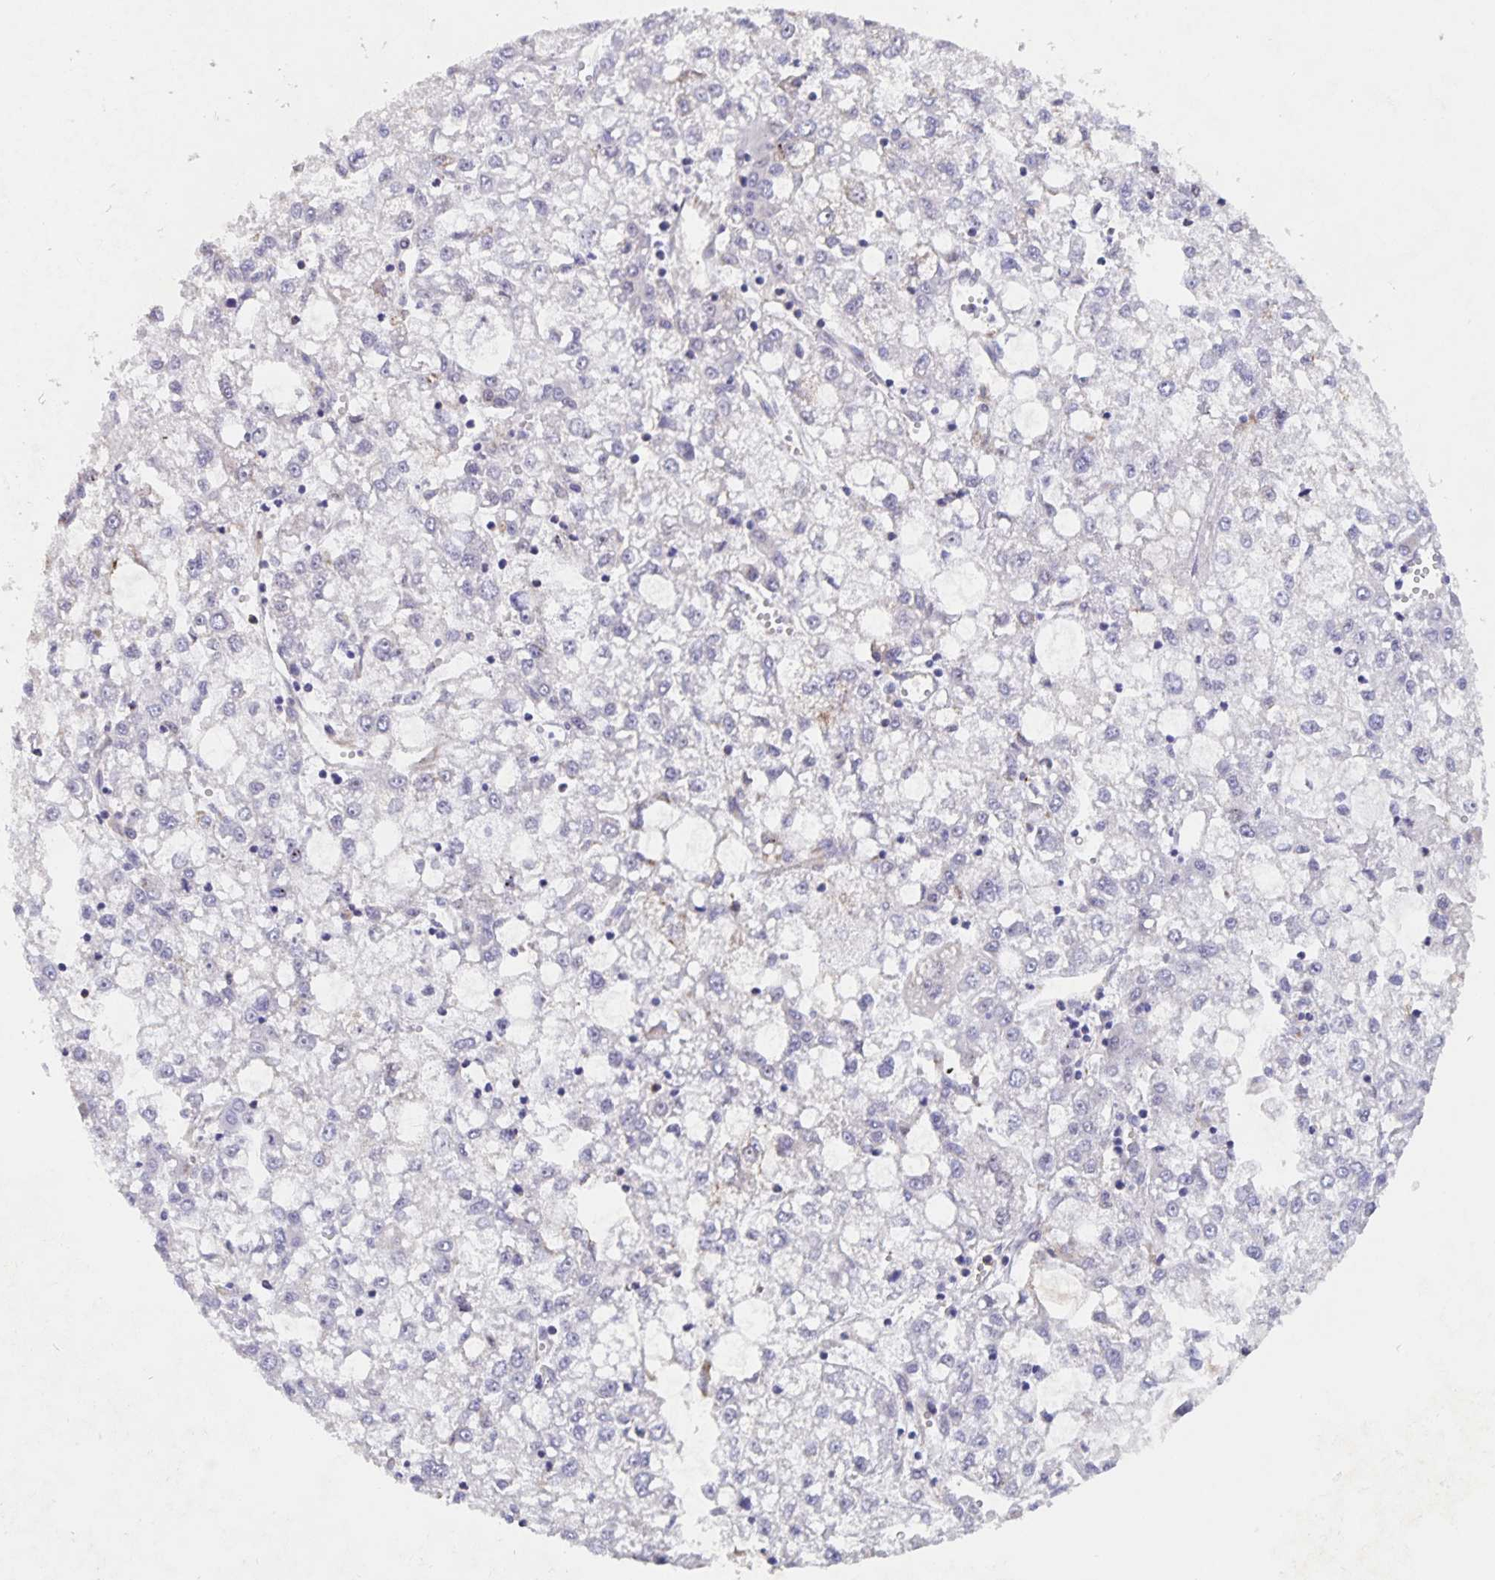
{"staining": {"intensity": "negative", "quantity": "none", "location": "none"}, "tissue": "liver cancer", "cell_type": "Tumor cells", "image_type": "cancer", "snomed": [{"axis": "morphology", "description": "Carcinoma, Hepatocellular, NOS"}, {"axis": "topography", "description": "Liver"}], "caption": "High magnification brightfield microscopy of hepatocellular carcinoma (liver) stained with DAB (3,3'-diaminobenzidine) (brown) and counterstained with hematoxylin (blue): tumor cells show no significant positivity.", "gene": "CDC42BPG", "patient": {"sex": "male", "age": 40}}